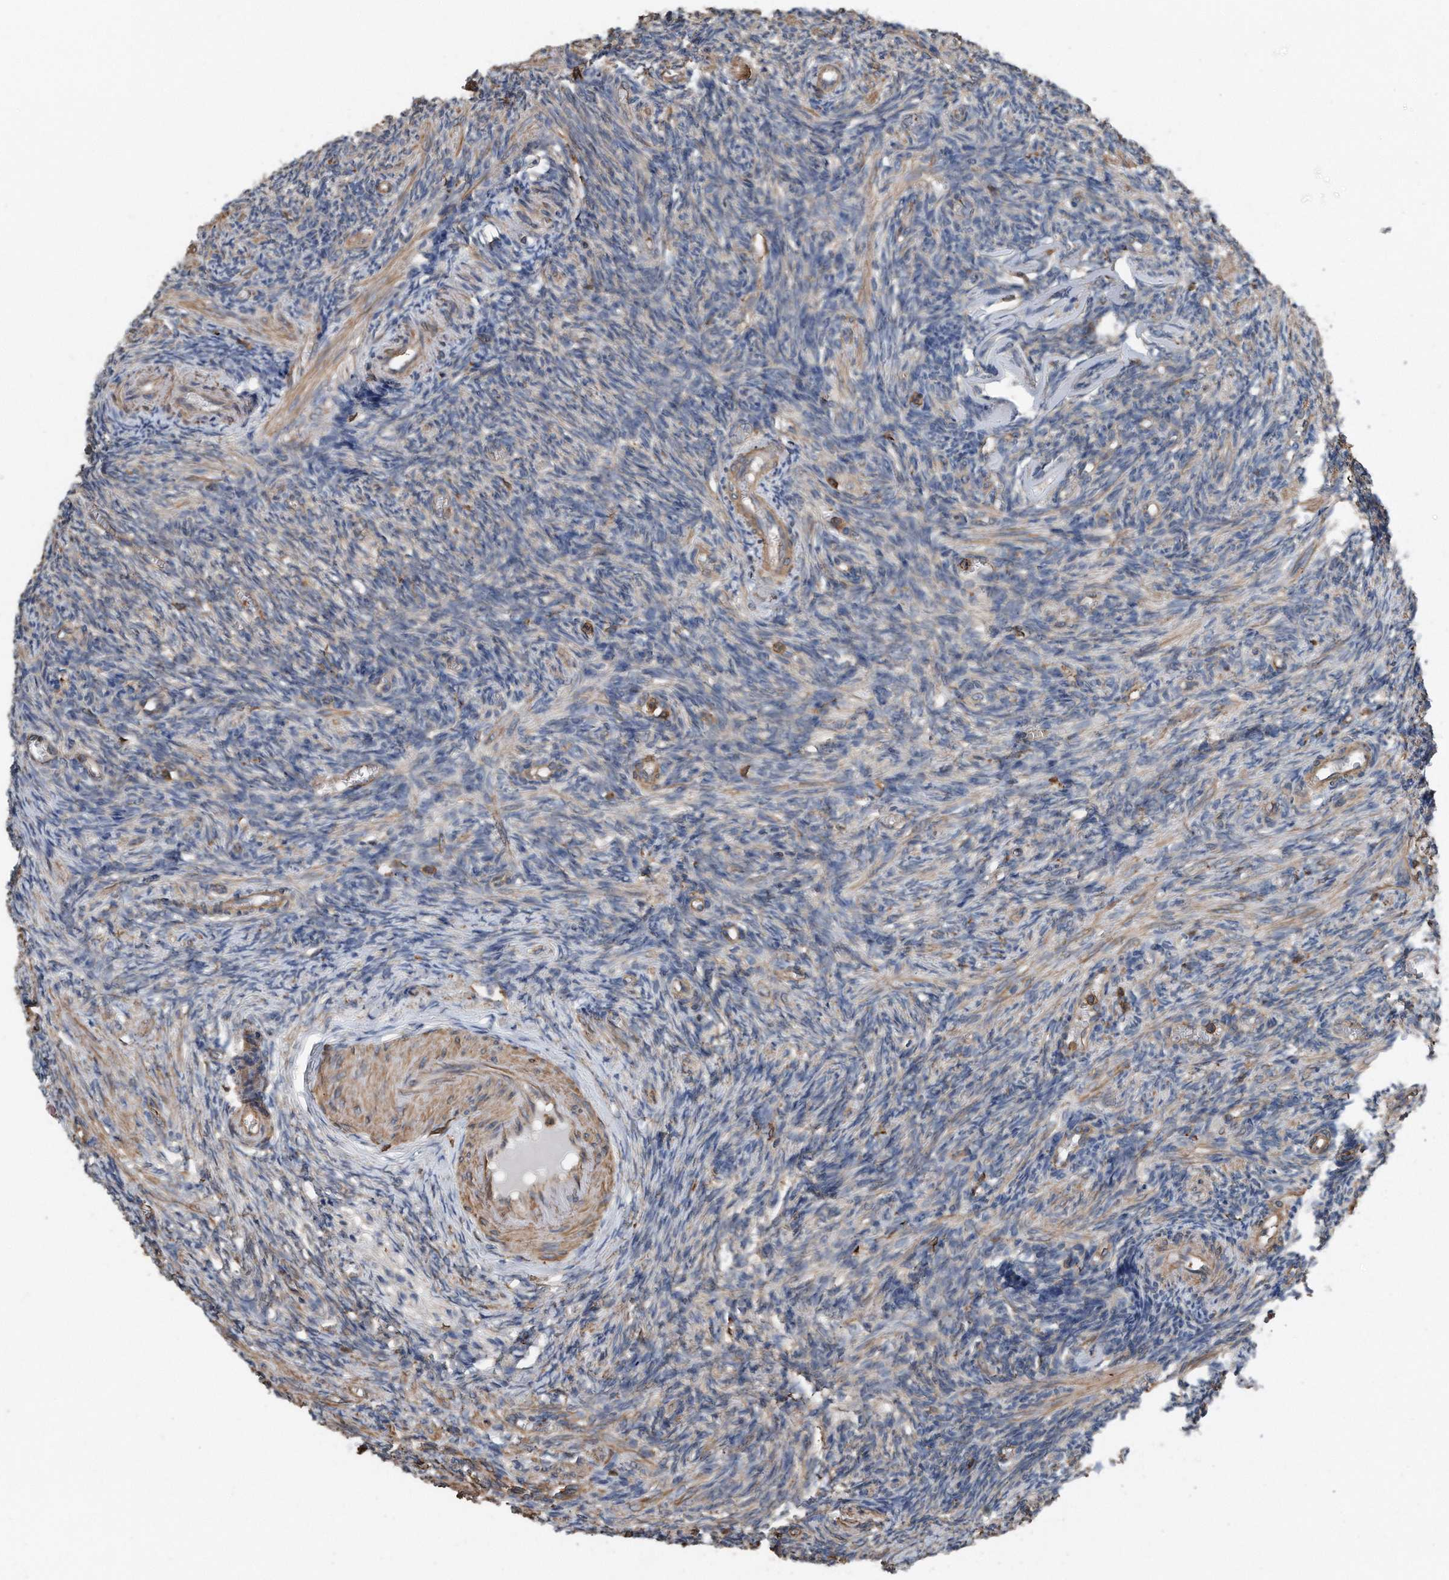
{"staining": {"intensity": "weak", "quantity": "<25%", "location": "cytoplasmic/membranous"}, "tissue": "ovary", "cell_type": "Ovarian stroma cells", "image_type": "normal", "snomed": [{"axis": "morphology", "description": "Normal tissue, NOS"}, {"axis": "topography", "description": "Ovary"}], "caption": "Immunohistochemistry of unremarkable human ovary exhibits no positivity in ovarian stroma cells.", "gene": "RSPO3", "patient": {"sex": "female", "age": 27}}